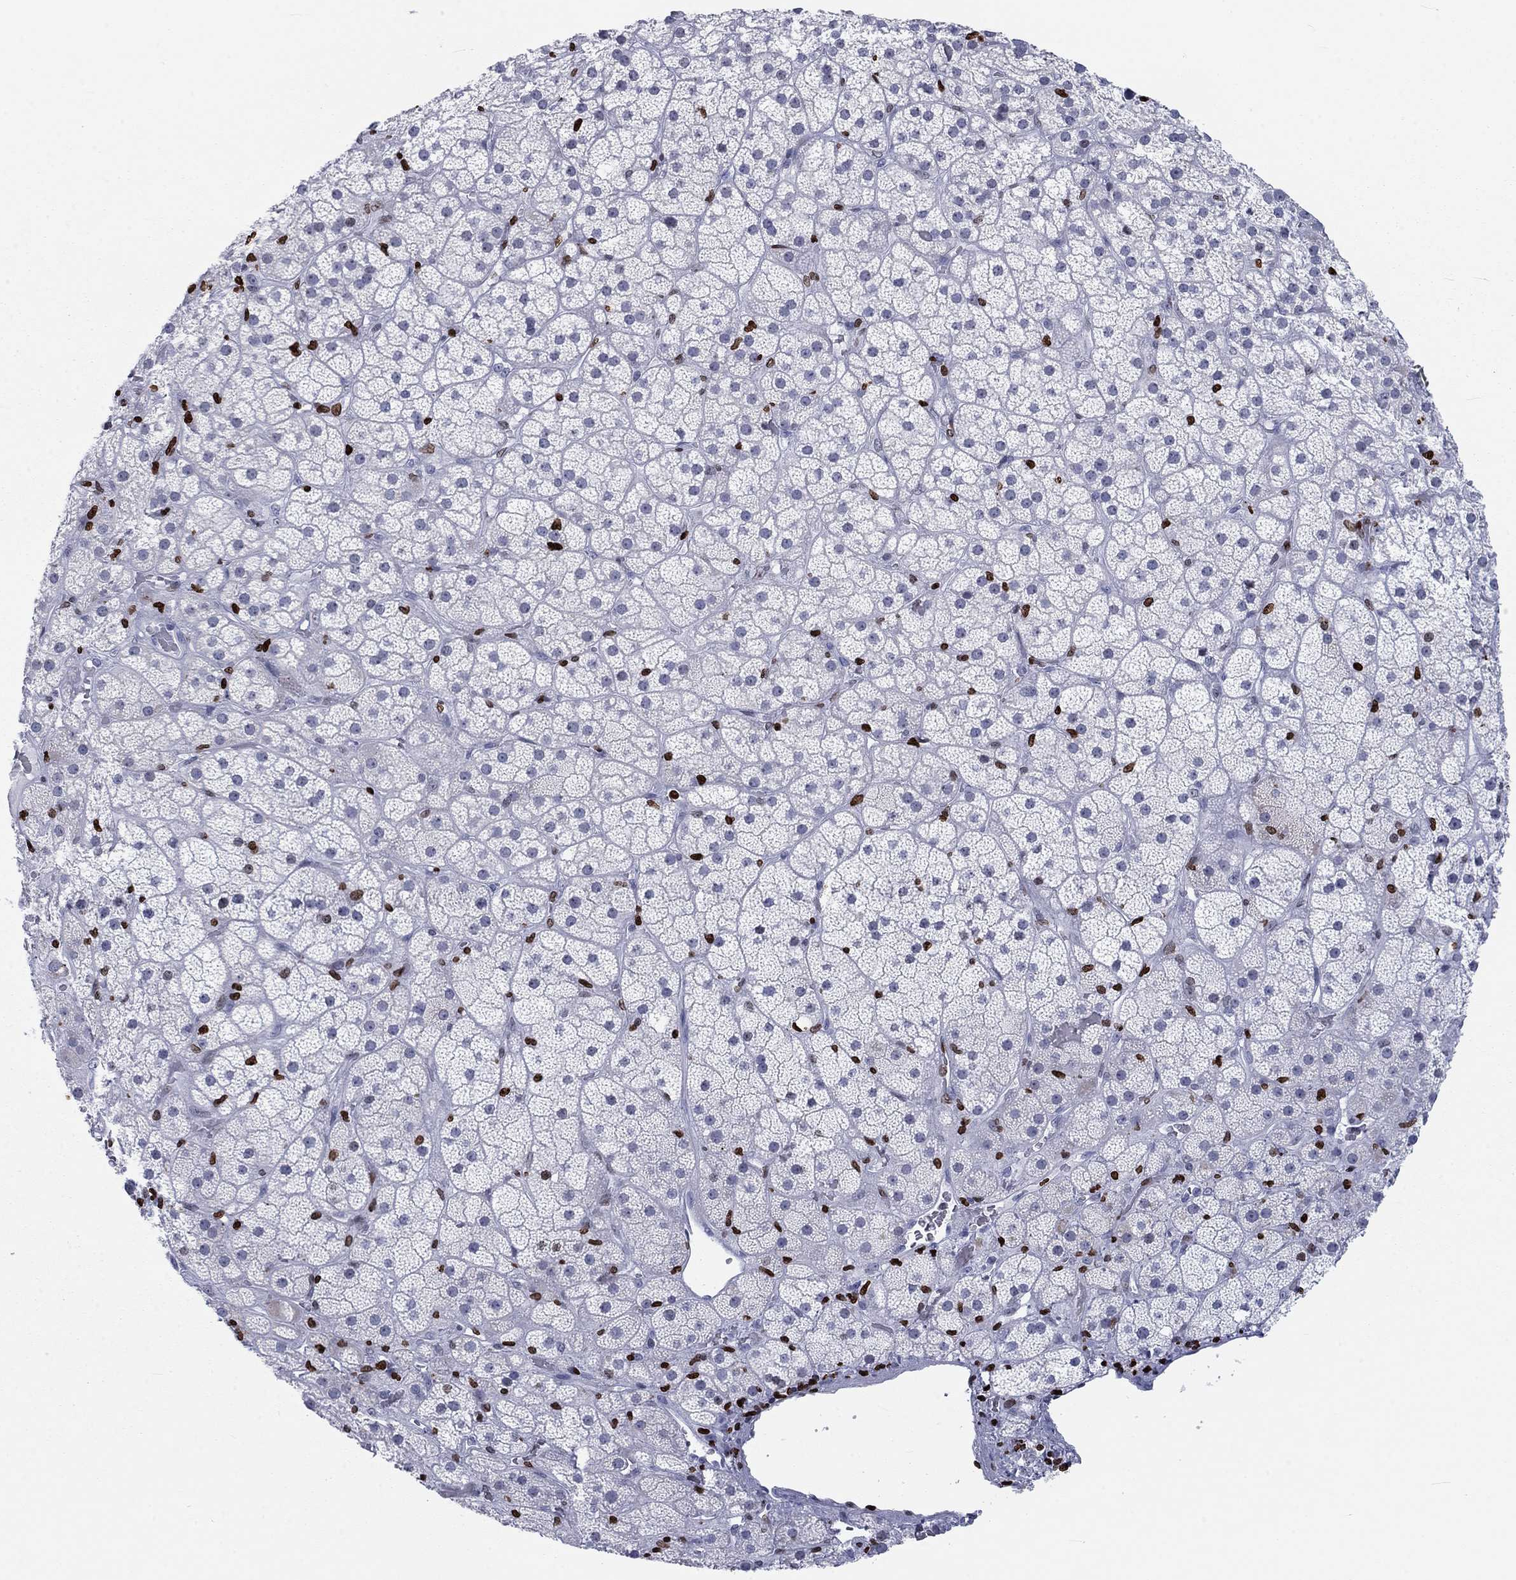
{"staining": {"intensity": "strong", "quantity": "<25%", "location": "nuclear"}, "tissue": "adrenal gland", "cell_type": "Glandular cells", "image_type": "normal", "snomed": [{"axis": "morphology", "description": "Normal tissue, NOS"}, {"axis": "topography", "description": "Adrenal gland"}], "caption": "Benign adrenal gland was stained to show a protein in brown. There is medium levels of strong nuclear expression in about <25% of glandular cells.", "gene": "H1", "patient": {"sex": "male", "age": 57}}